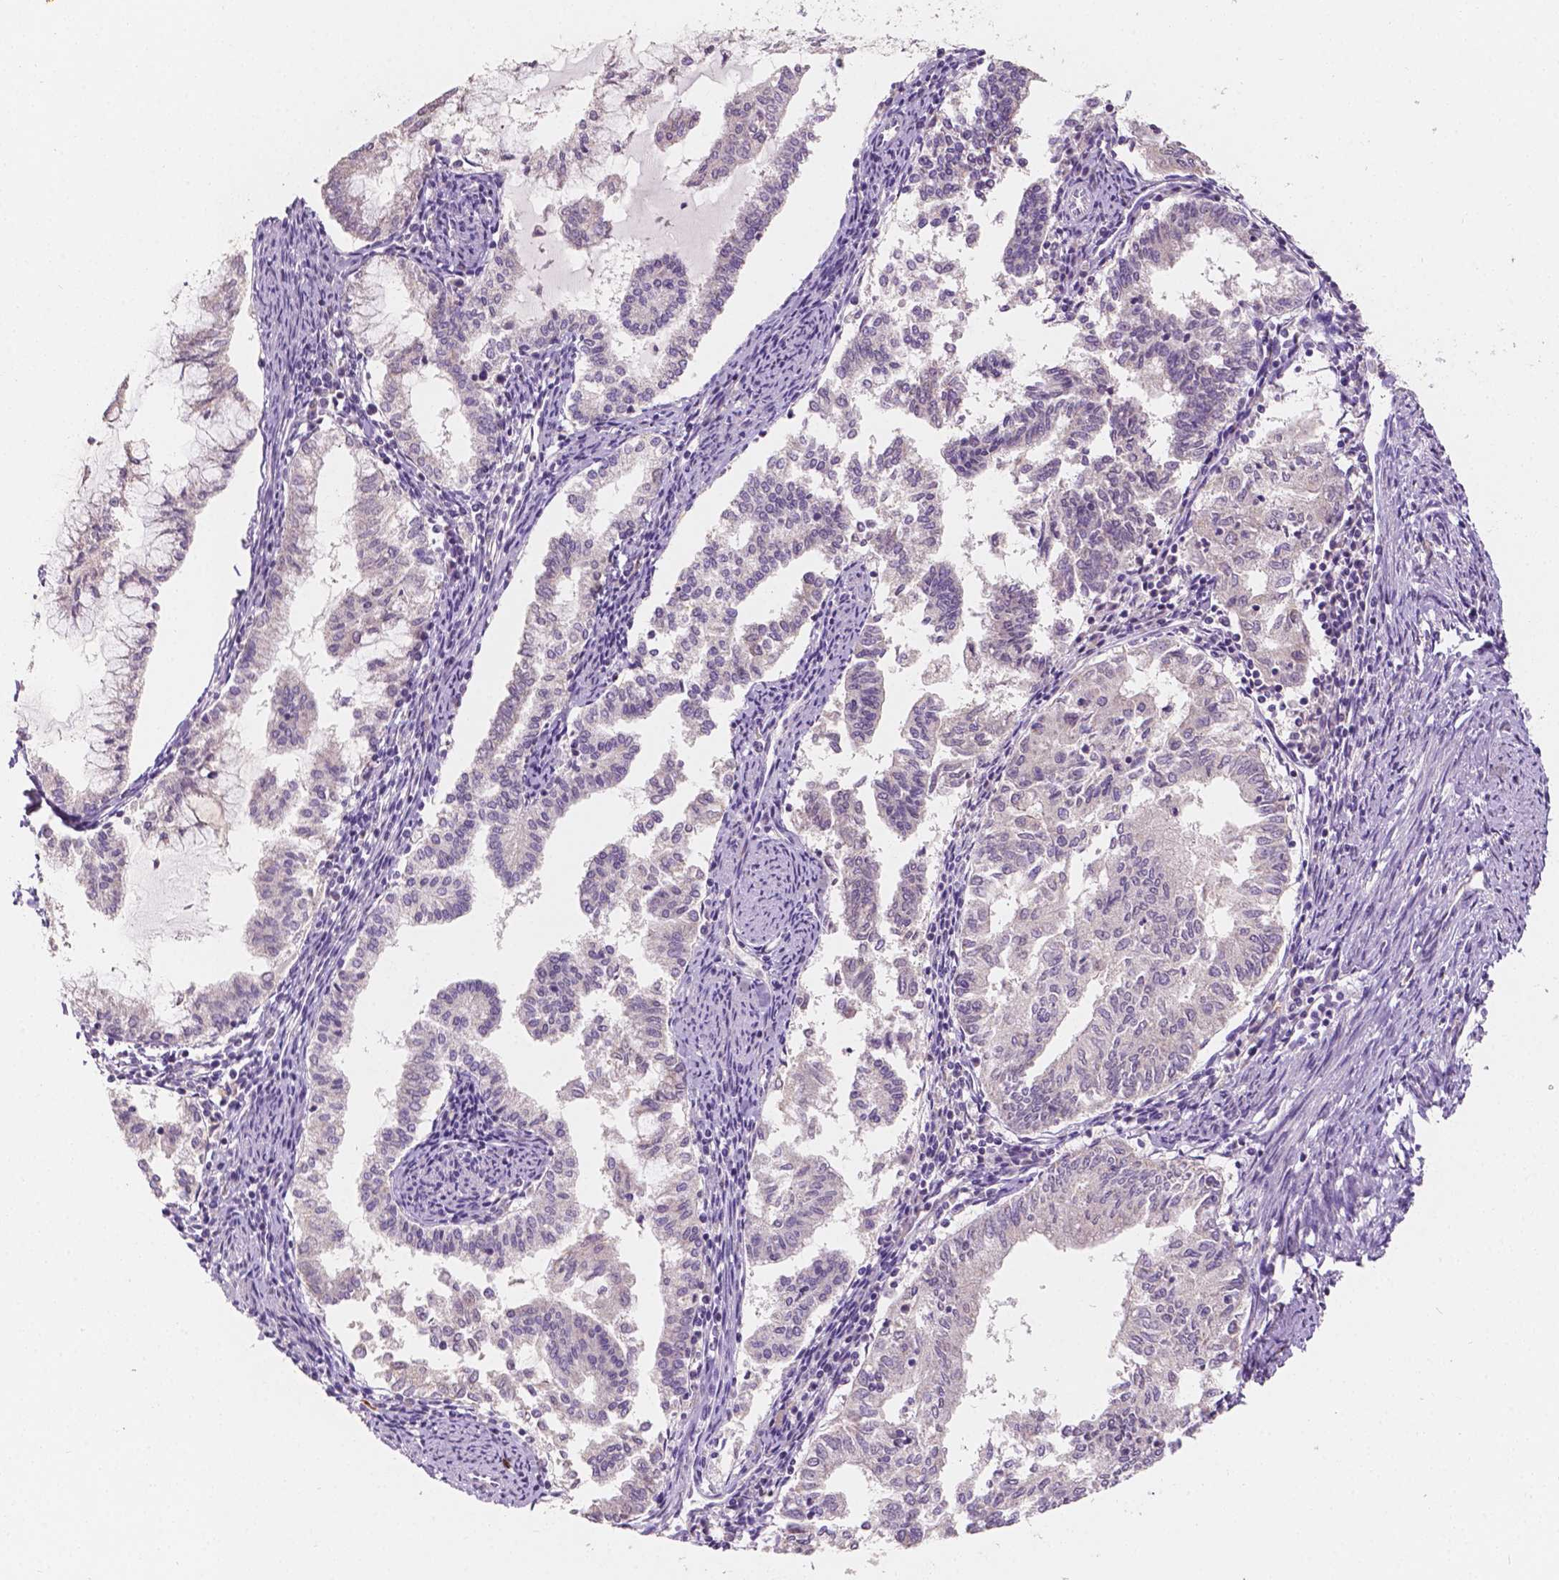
{"staining": {"intensity": "negative", "quantity": "none", "location": "none"}, "tissue": "endometrial cancer", "cell_type": "Tumor cells", "image_type": "cancer", "snomed": [{"axis": "morphology", "description": "Adenocarcinoma, NOS"}, {"axis": "topography", "description": "Endometrium"}], "caption": "The image reveals no staining of tumor cells in endometrial adenocarcinoma. (DAB immunohistochemistry visualized using brightfield microscopy, high magnification).", "gene": "SIRT2", "patient": {"sex": "female", "age": 79}}